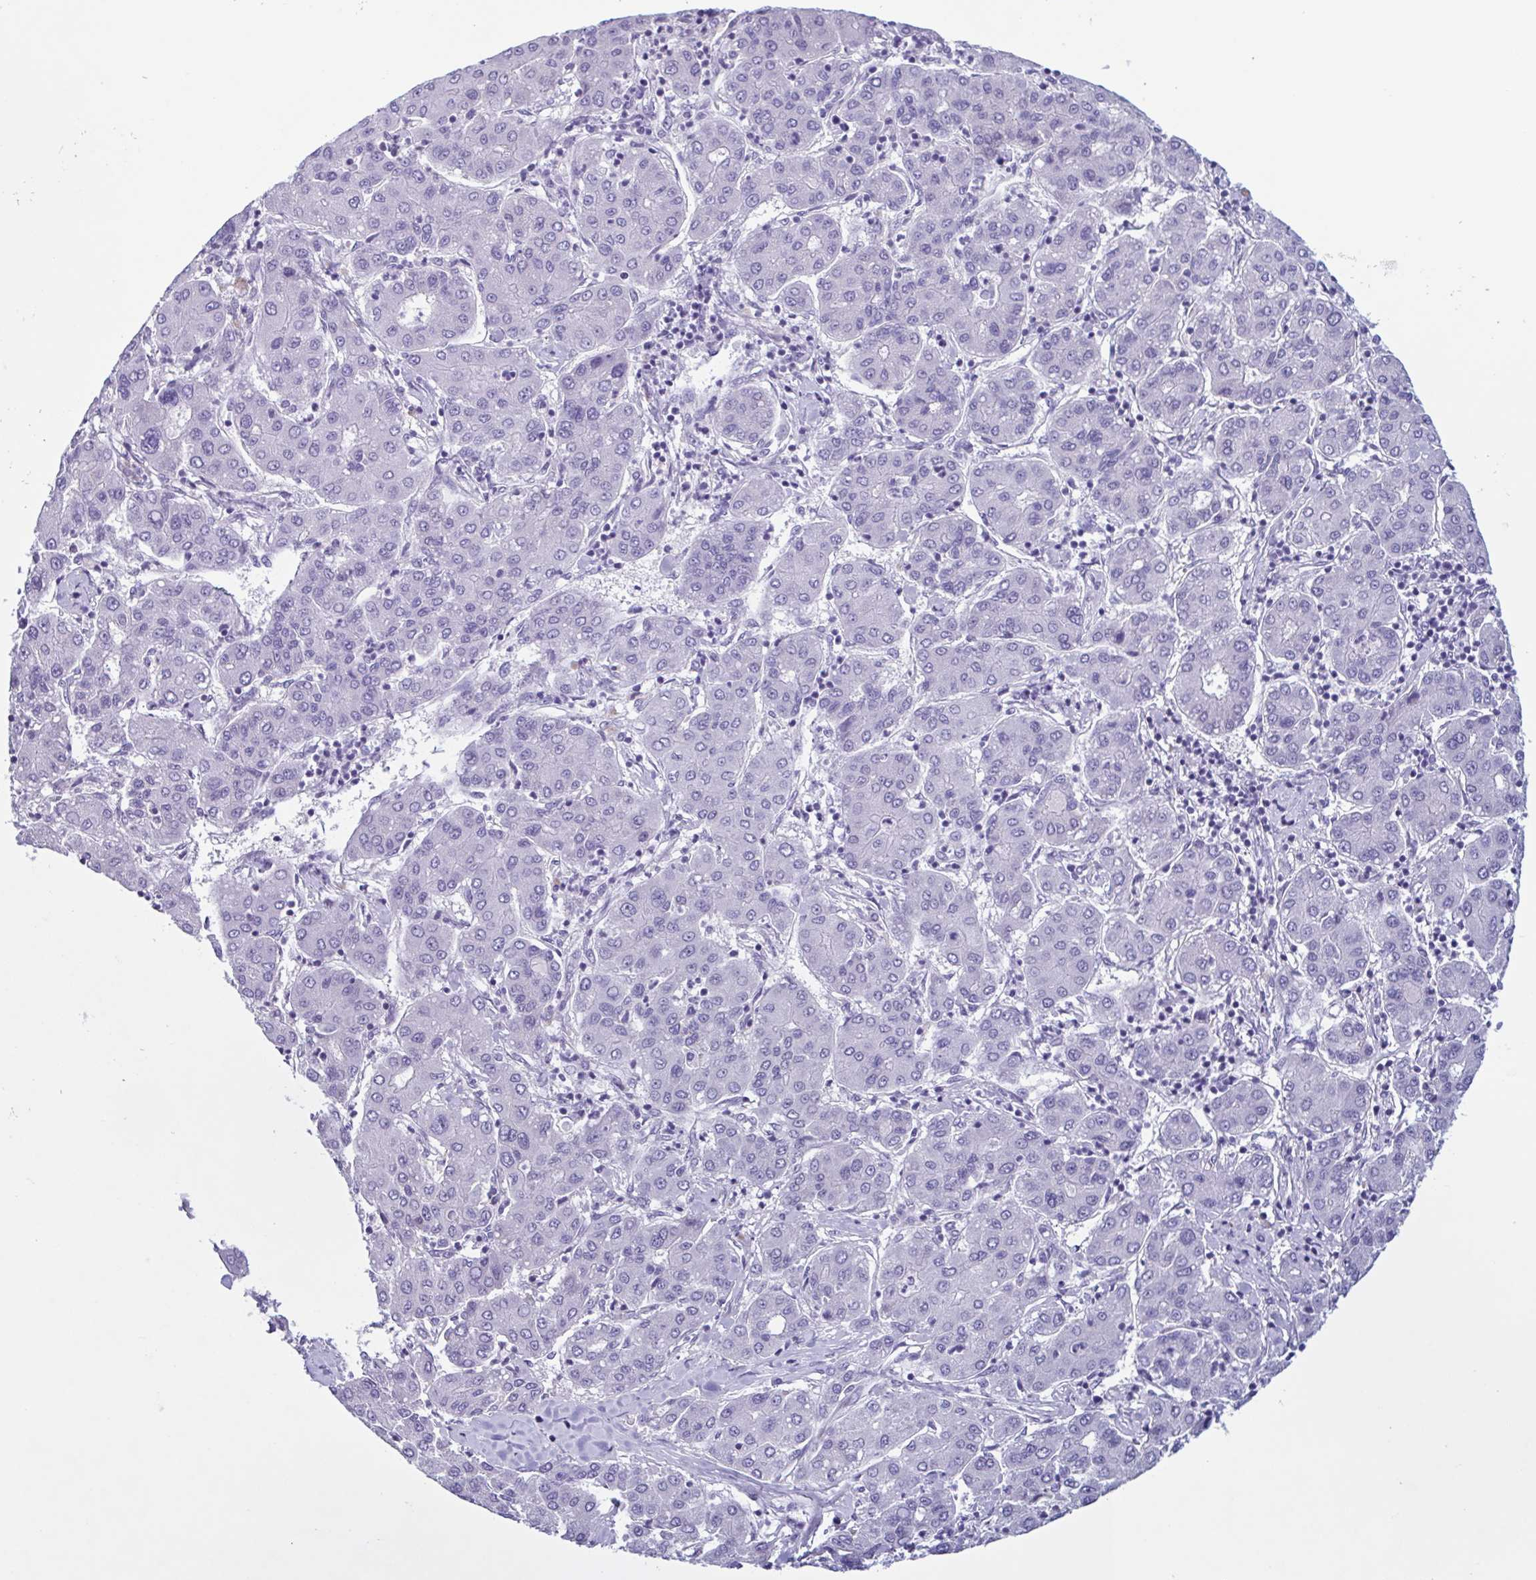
{"staining": {"intensity": "negative", "quantity": "none", "location": "none"}, "tissue": "liver cancer", "cell_type": "Tumor cells", "image_type": "cancer", "snomed": [{"axis": "morphology", "description": "Carcinoma, Hepatocellular, NOS"}, {"axis": "topography", "description": "Liver"}], "caption": "Human liver cancer (hepatocellular carcinoma) stained for a protein using immunohistochemistry exhibits no staining in tumor cells.", "gene": "INAFM1", "patient": {"sex": "male", "age": 65}}